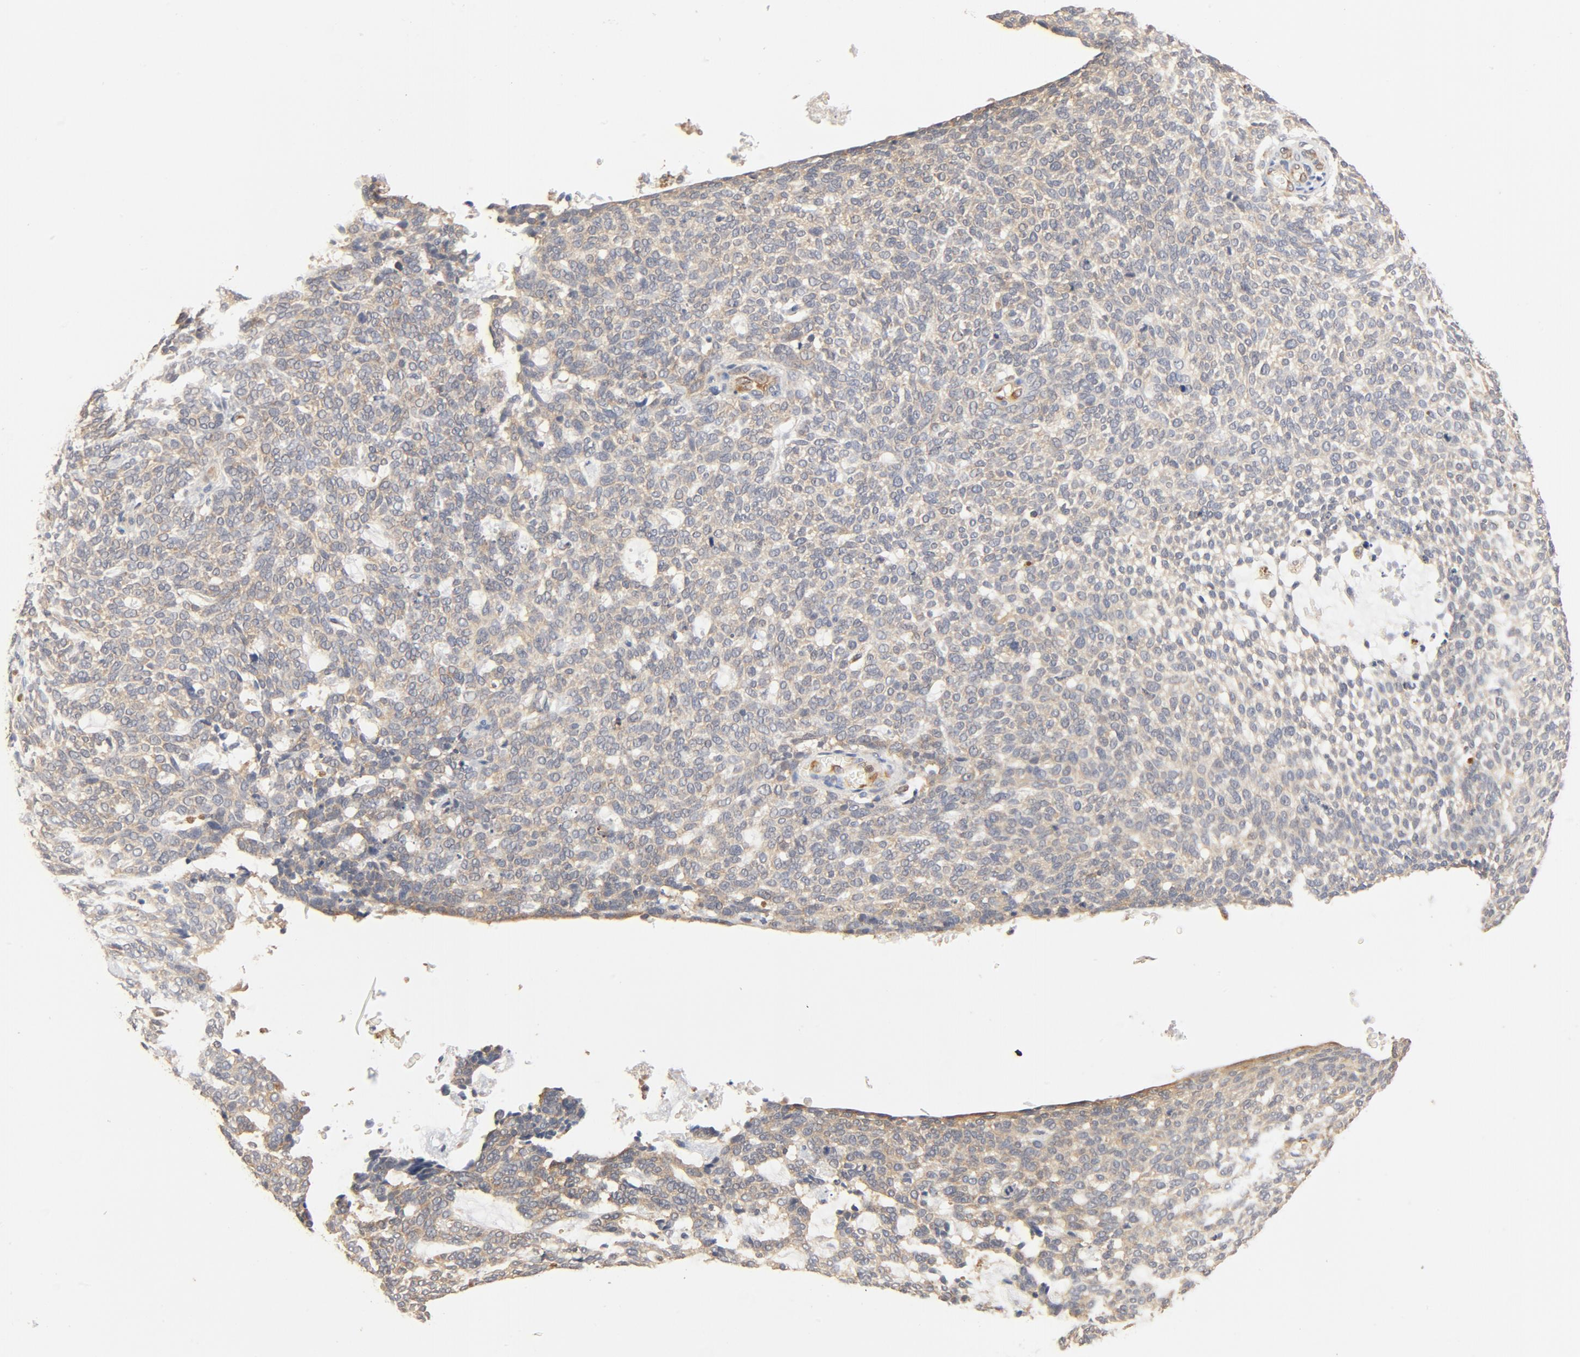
{"staining": {"intensity": "weak", "quantity": ">75%", "location": "cytoplasmic/membranous"}, "tissue": "skin cancer", "cell_type": "Tumor cells", "image_type": "cancer", "snomed": [{"axis": "morphology", "description": "Normal tissue, NOS"}, {"axis": "morphology", "description": "Basal cell carcinoma"}, {"axis": "topography", "description": "Skin"}], "caption": "Weak cytoplasmic/membranous expression for a protein is seen in about >75% of tumor cells of basal cell carcinoma (skin) using immunohistochemistry (IHC).", "gene": "UBE2J1", "patient": {"sex": "male", "age": 87}}